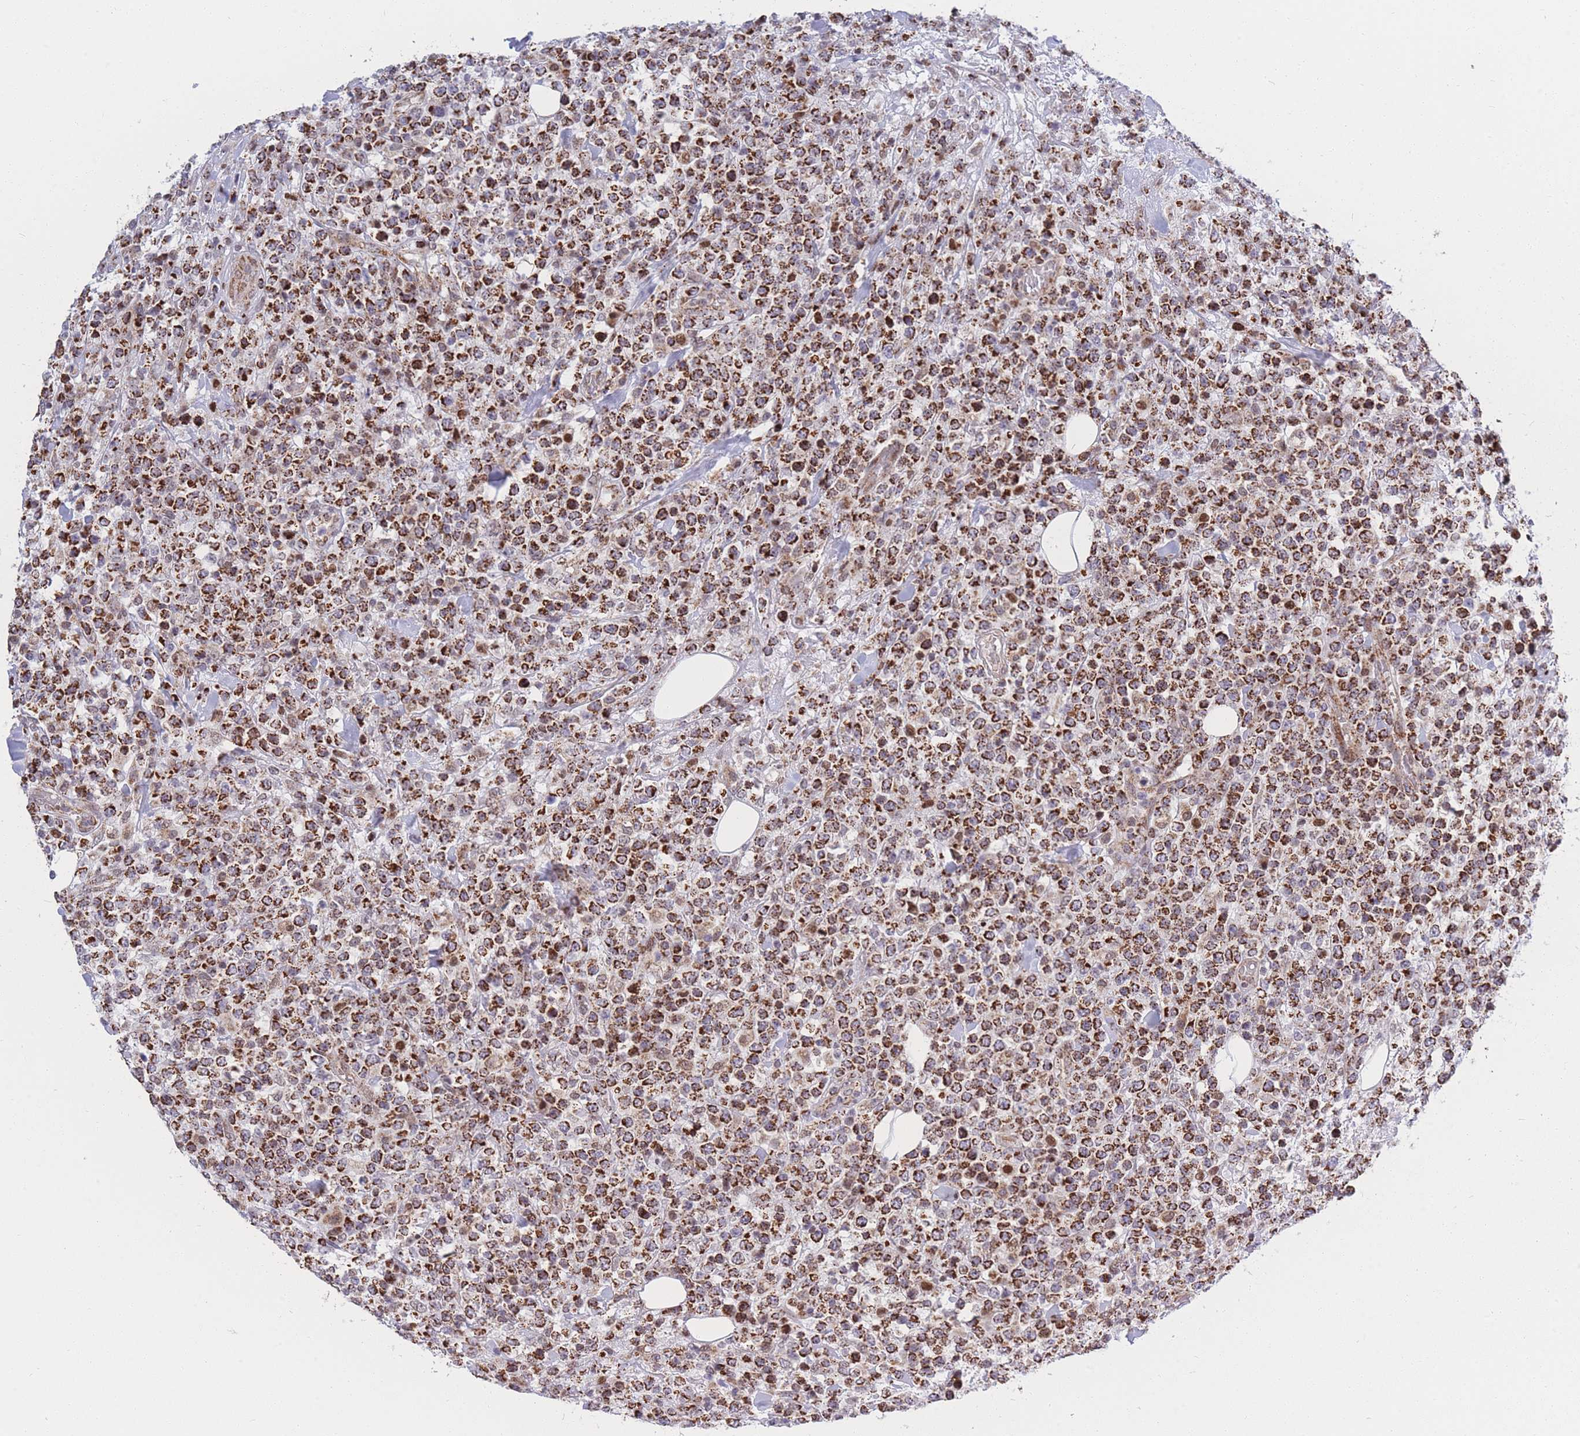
{"staining": {"intensity": "strong", "quantity": ">75%", "location": "cytoplasmic/membranous"}, "tissue": "lymphoma", "cell_type": "Tumor cells", "image_type": "cancer", "snomed": [{"axis": "morphology", "description": "Malignant lymphoma, non-Hodgkin's type, High grade"}, {"axis": "topography", "description": "Colon"}], "caption": "High-magnification brightfield microscopy of lymphoma stained with DAB (3,3'-diaminobenzidine) (brown) and counterstained with hematoxylin (blue). tumor cells exhibit strong cytoplasmic/membranous expression is seen in approximately>75% of cells.", "gene": "MOB4", "patient": {"sex": "female", "age": 53}}